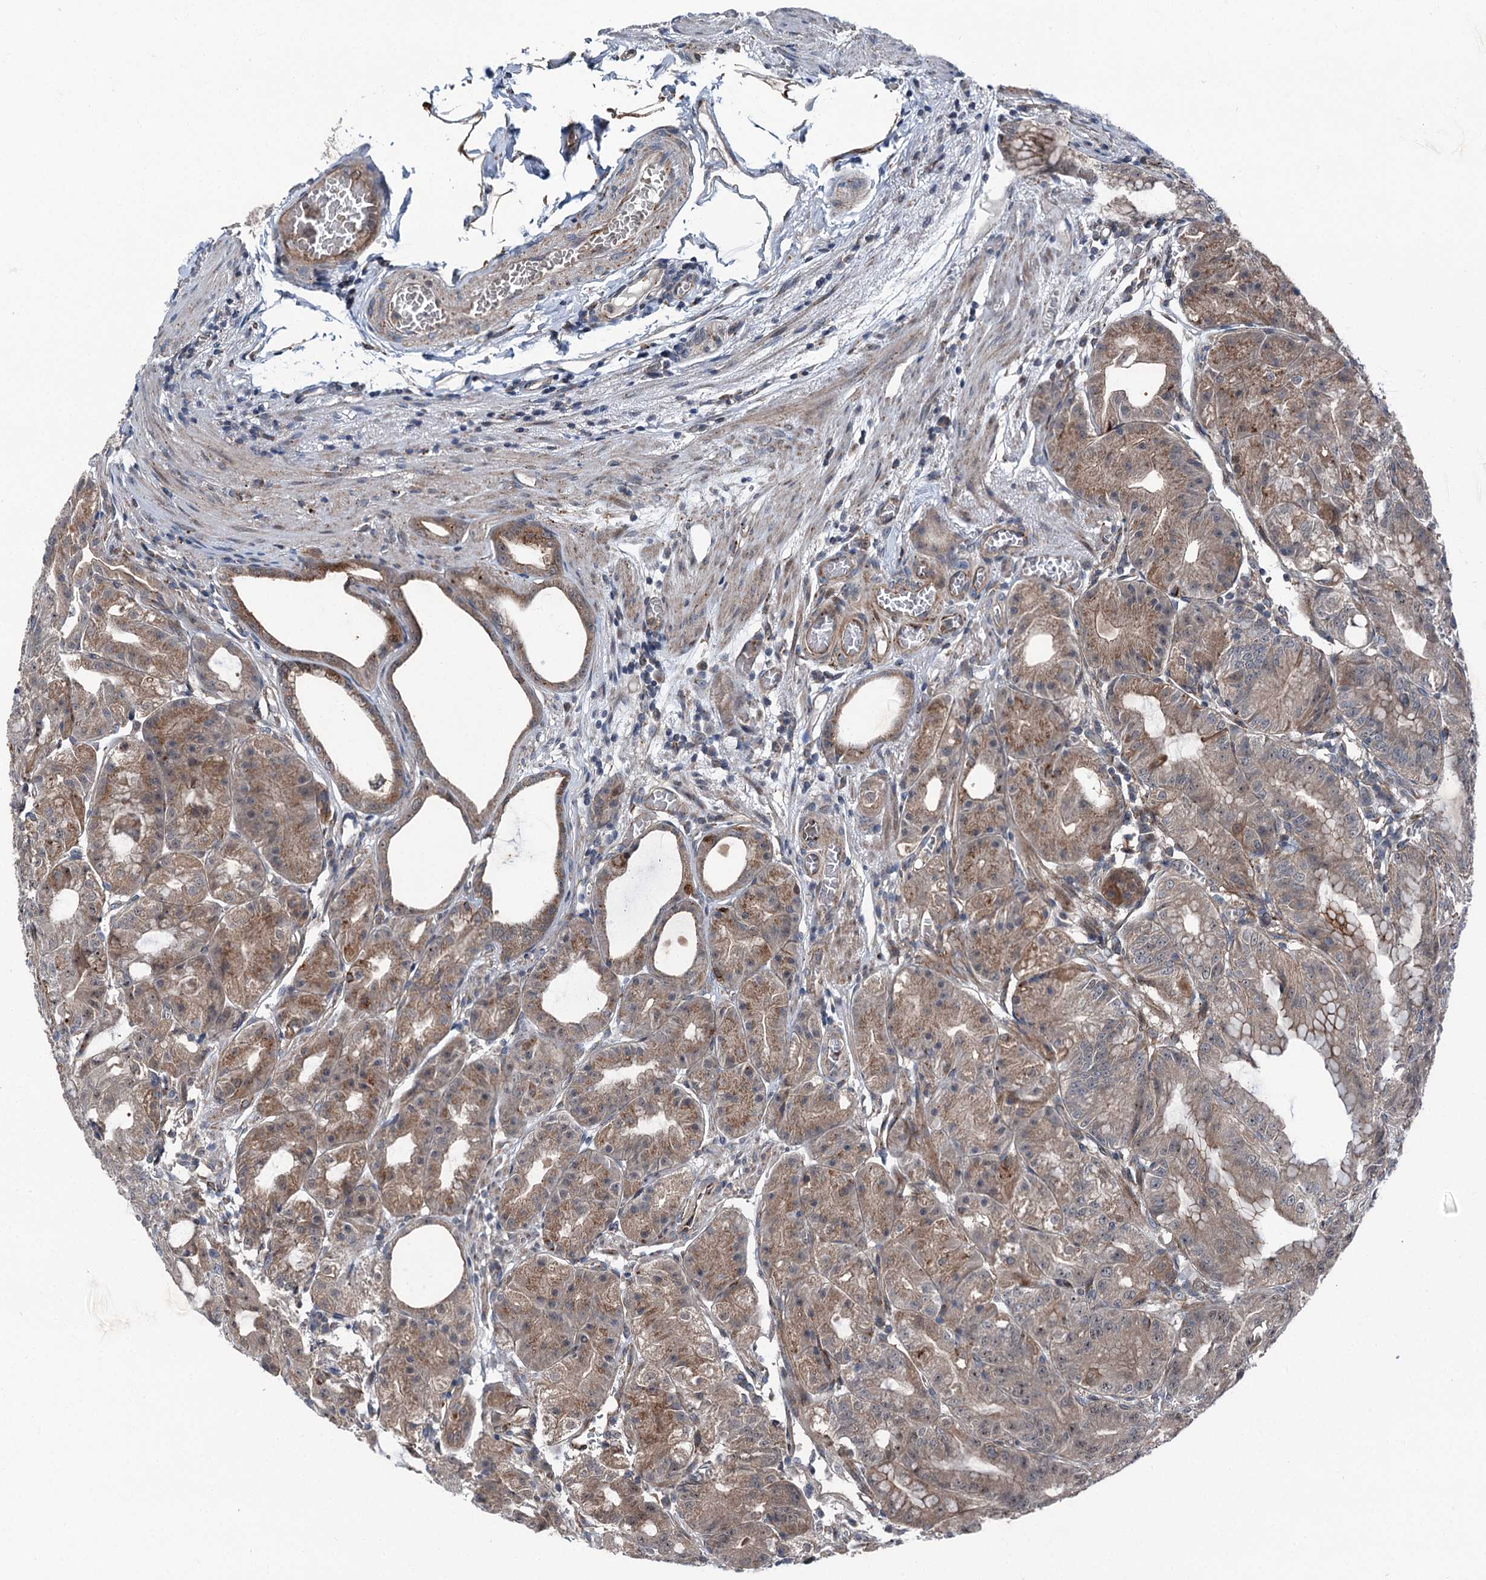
{"staining": {"intensity": "strong", "quantity": "25%-75%", "location": "cytoplasmic/membranous"}, "tissue": "stomach", "cell_type": "Glandular cells", "image_type": "normal", "snomed": [{"axis": "morphology", "description": "Normal tissue, NOS"}, {"axis": "topography", "description": "Stomach, upper"}, {"axis": "topography", "description": "Stomach, lower"}], "caption": "Immunohistochemistry micrograph of benign human stomach stained for a protein (brown), which shows high levels of strong cytoplasmic/membranous expression in about 25%-75% of glandular cells.", "gene": "POLR1D", "patient": {"sex": "male", "age": 71}}